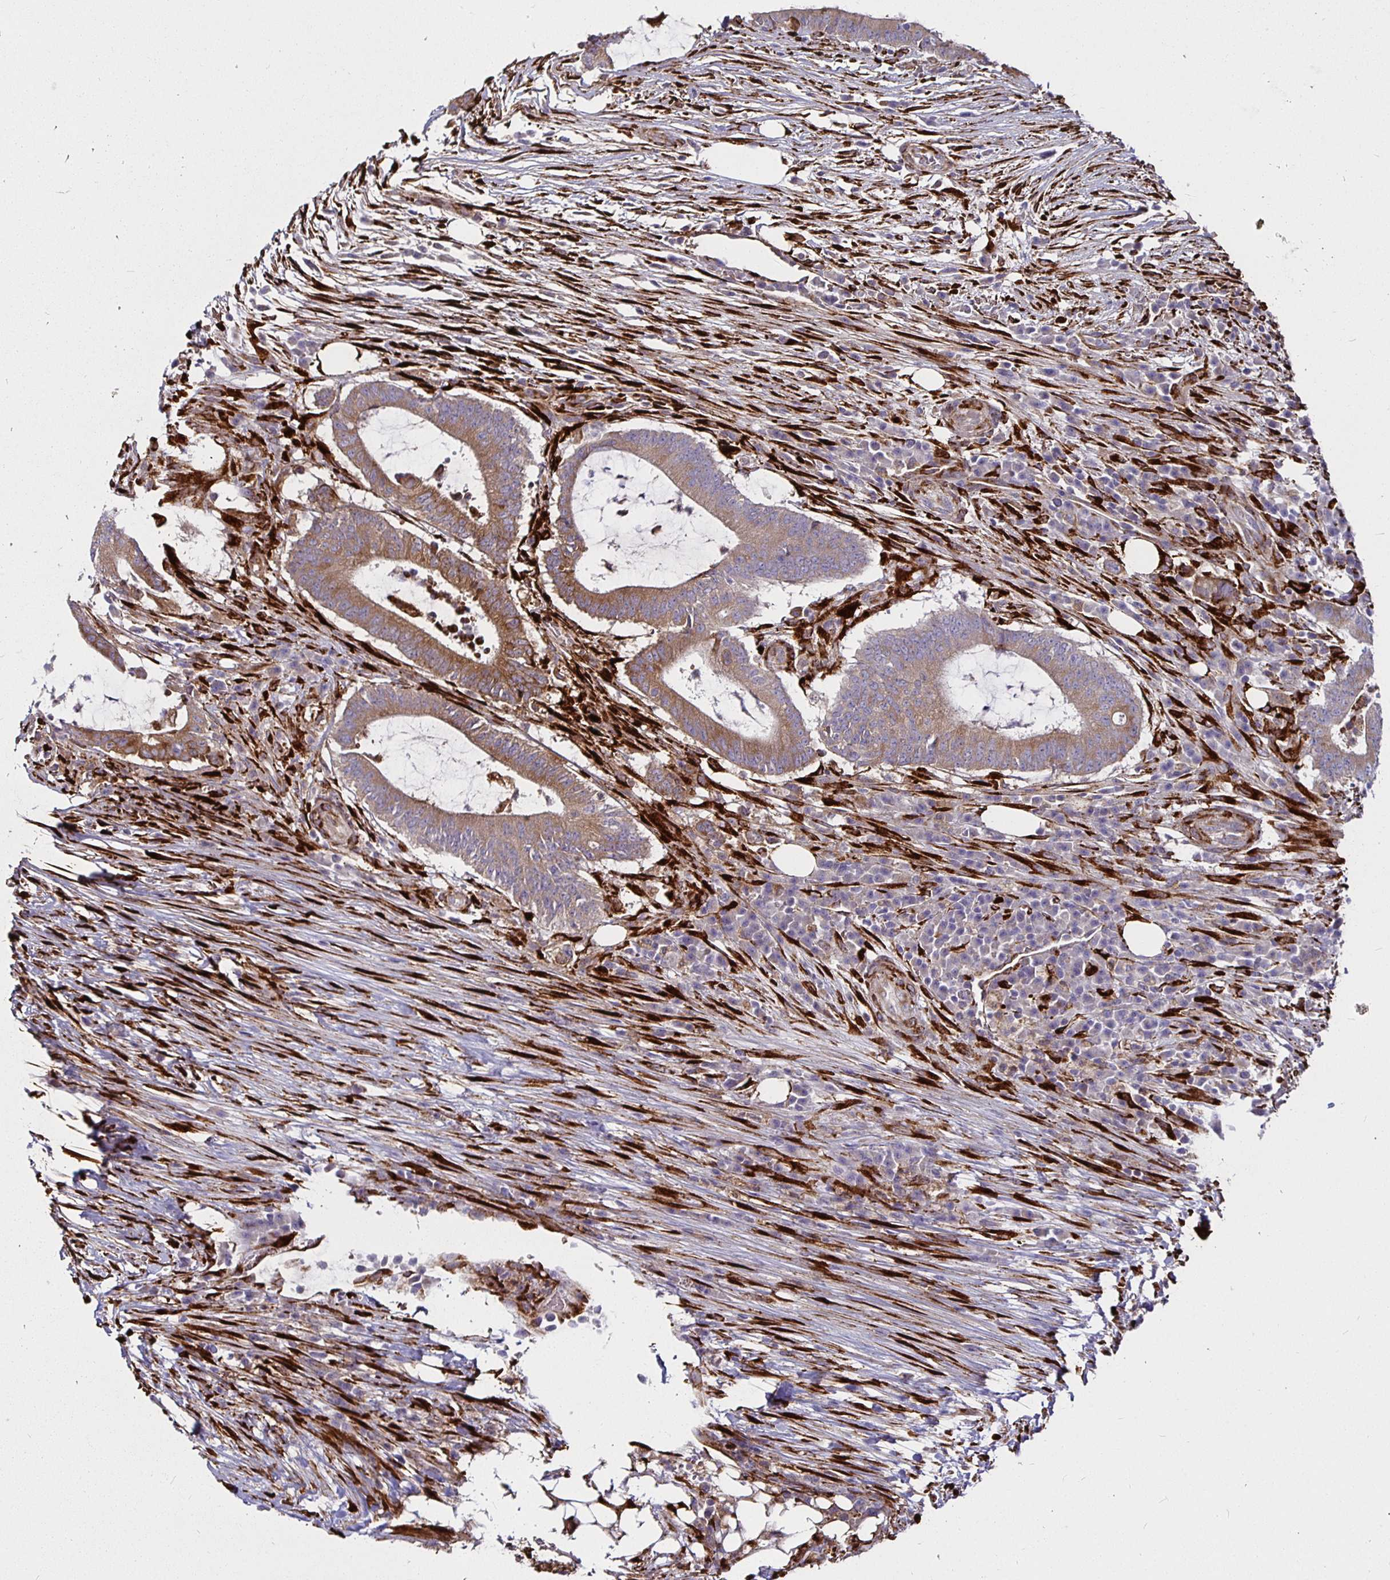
{"staining": {"intensity": "moderate", "quantity": ">75%", "location": "cytoplasmic/membranous"}, "tissue": "colorectal cancer", "cell_type": "Tumor cells", "image_type": "cancer", "snomed": [{"axis": "morphology", "description": "Adenocarcinoma, NOS"}, {"axis": "topography", "description": "Colon"}], "caption": "Protein staining displays moderate cytoplasmic/membranous positivity in approximately >75% of tumor cells in colorectal cancer.", "gene": "P4HA2", "patient": {"sex": "female", "age": 43}}